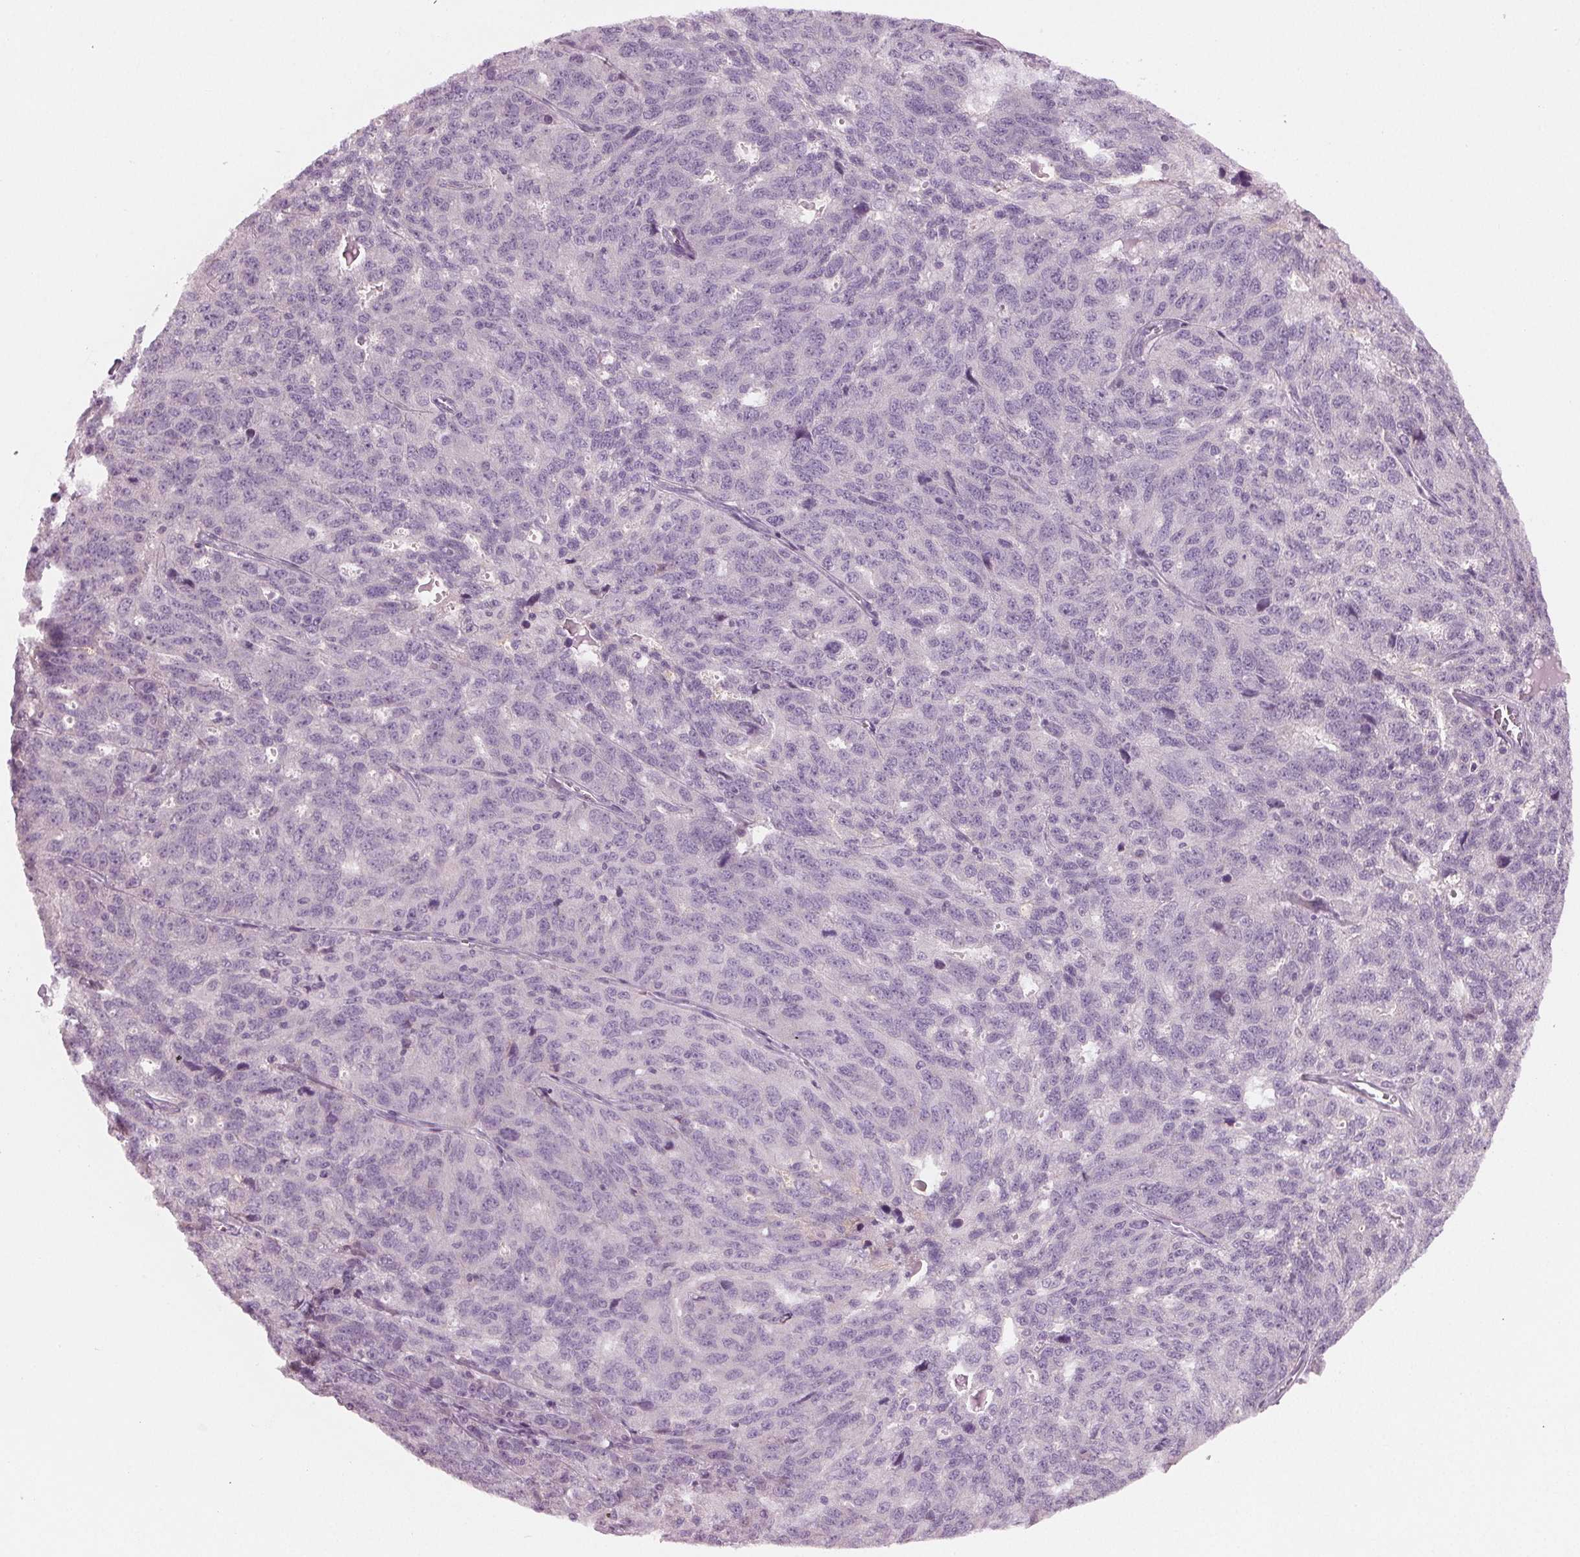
{"staining": {"intensity": "negative", "quantity": "none", "location": "none"}, "tissue": "ovarian cancer", "cell_type": "Tumor cells", "image_type": "cancer", "snomed": [{"axis": "morphology", "description": "Cystadenocarcinoma, serous, NOS"}, {"axis": "topography", "description": "Ovary"}], "caption": "The histopathology image reveals no significant positivity in tumor cells of ovarian serous cystadenocarcinoma.", "gene": "PRAP1", "patient": {"sex": "female", "age": 71}}